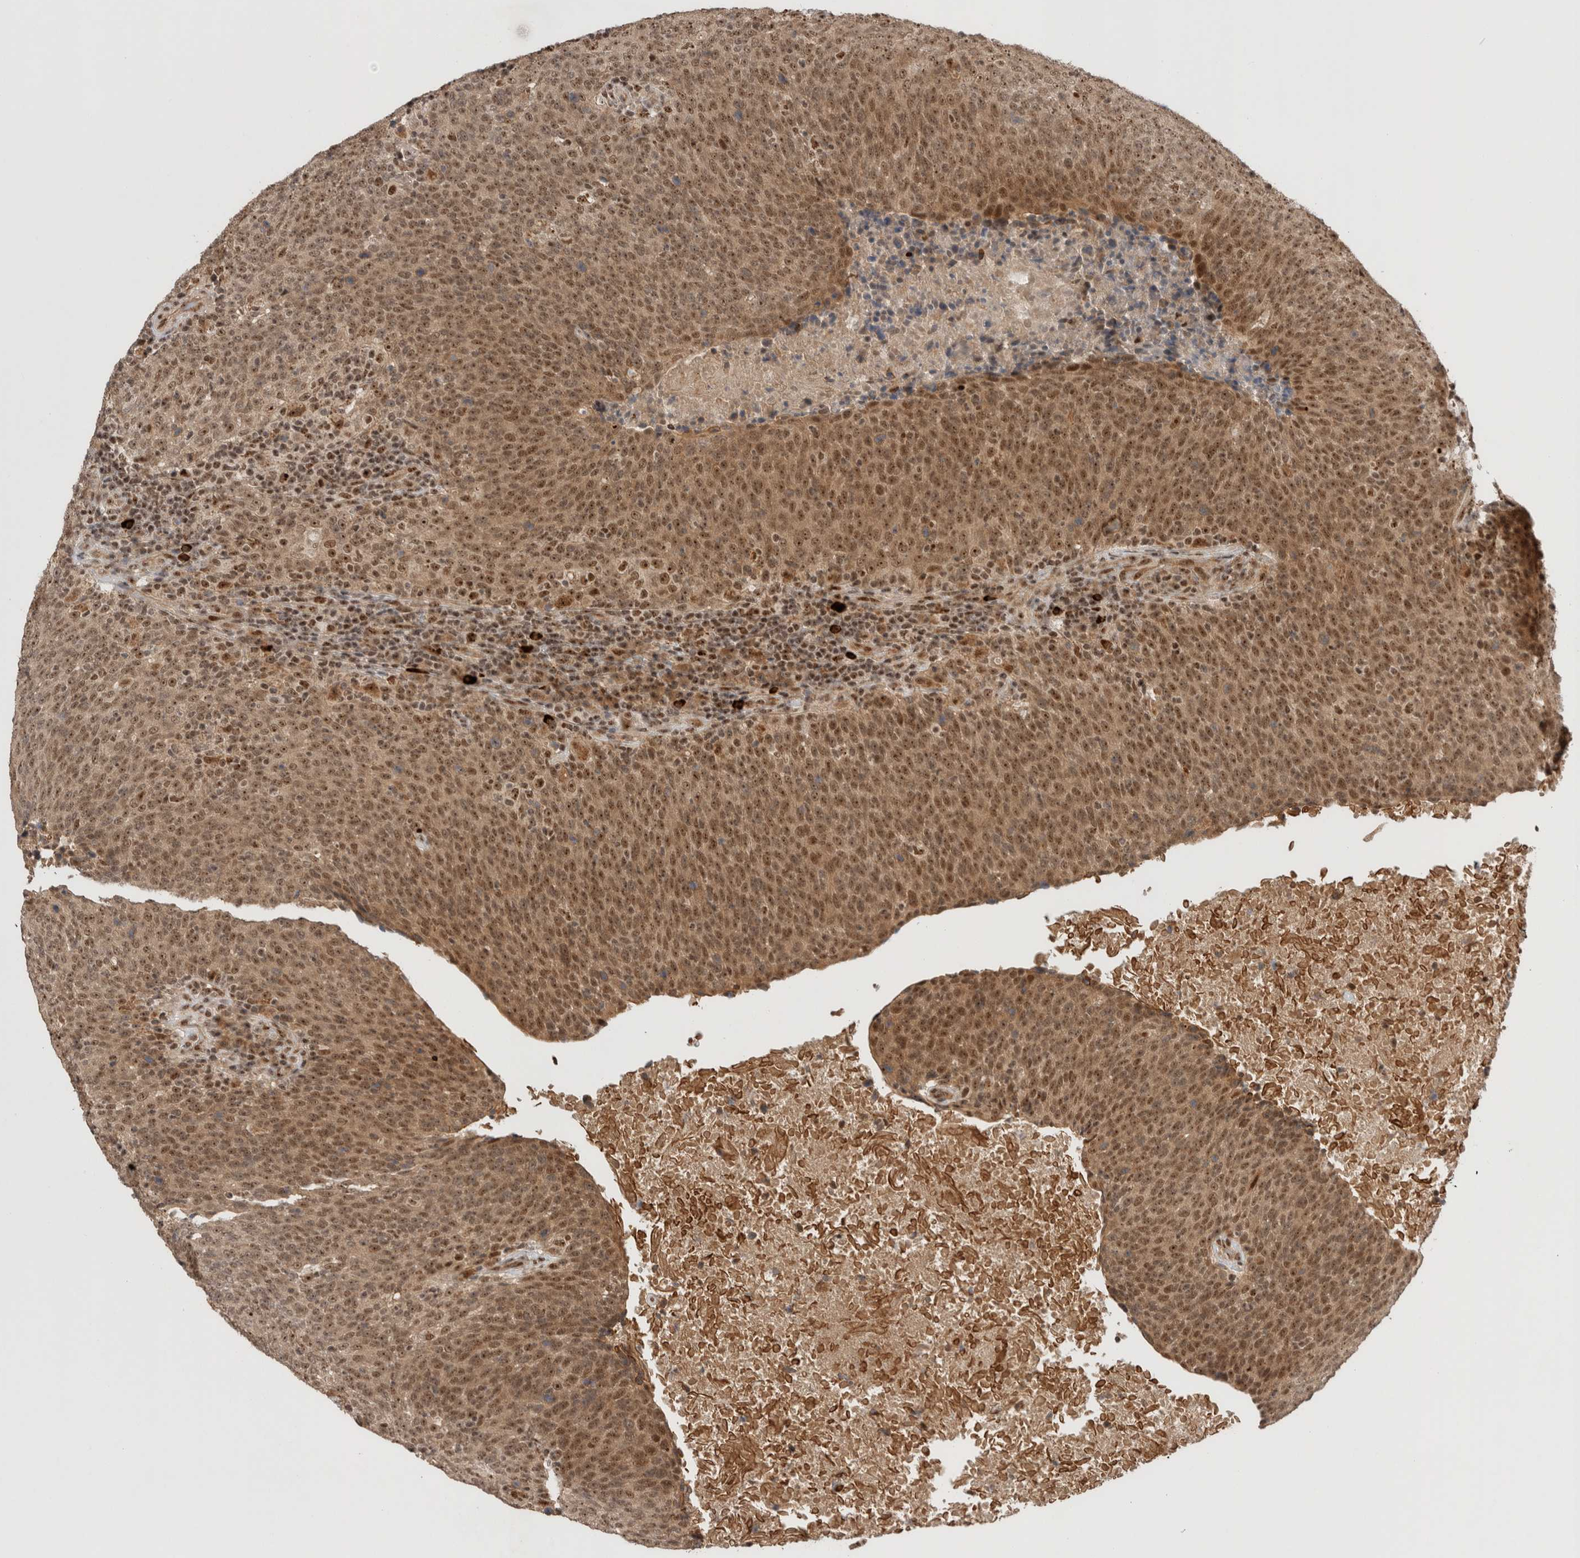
{"staining": {"intensity": "moderate", "quantity": ">75%", "location": "cytoplasmic/membranous,nuclear"}, "tissue": "head and neck cancer", "cell_type": "Tumor cells", "image_type": "cancer", "snomed": [{"axis": "morphology", "description": "Squamous cell carcinoma, NOS"}, {"axis": "morphology", "description": "Squamous cell carcinoma, metastatic, NOS"}, {"axis": "topography", "description": "Lymph node"}, {"axis": "topography", "description": "Head-Neck"}], "caption": "There is medium levels of moderate cytoplasmic/membranous and nuclear expression in tumor cells of head and neck cancer (metastatic squamous cell carcinoma), as demonstrated by immunohistochemical staining (brown color).", "gene": "MPHOSPH6", "patient": {"sex": "male", "age": 62}}